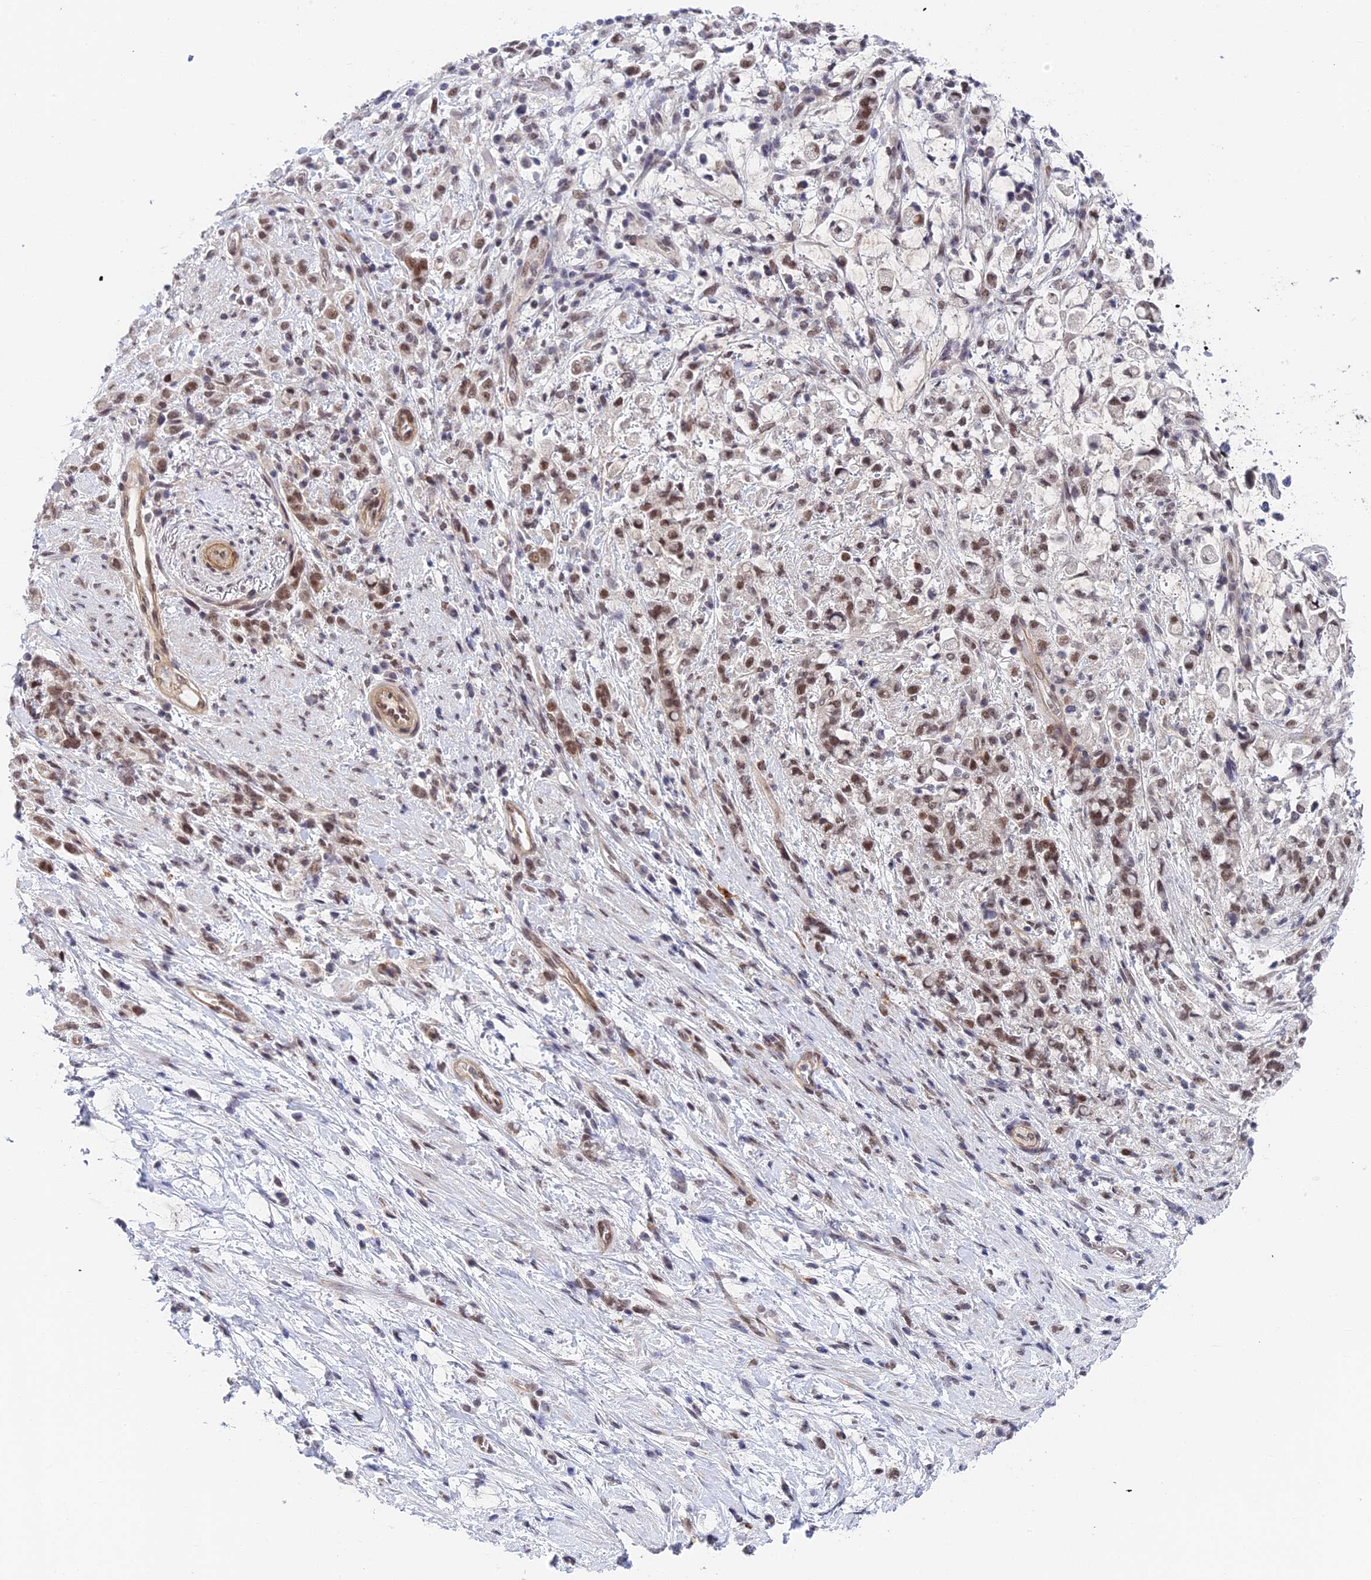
{"staining": {"intensity": "strong", "quantity": "25%-75%", "location": "nuclear"}, "tissue": "stomach cancer", "cell_type": "Tumor cells", "image_type": "cancer", "snomed": [{"axis": "morphology", "description": "Adenocarcinoma, NOS"}, {"axis": "topography", "description": "Stomach"}], "caption": "This image shows immunohistochemistry staining of stomach cancer (adenocarcinoma), with high strong nuclear expression in about 25%-75% of tumor cells.", "gene": "NSMCE1", "patient": {"sex": "female", "age": 60}}